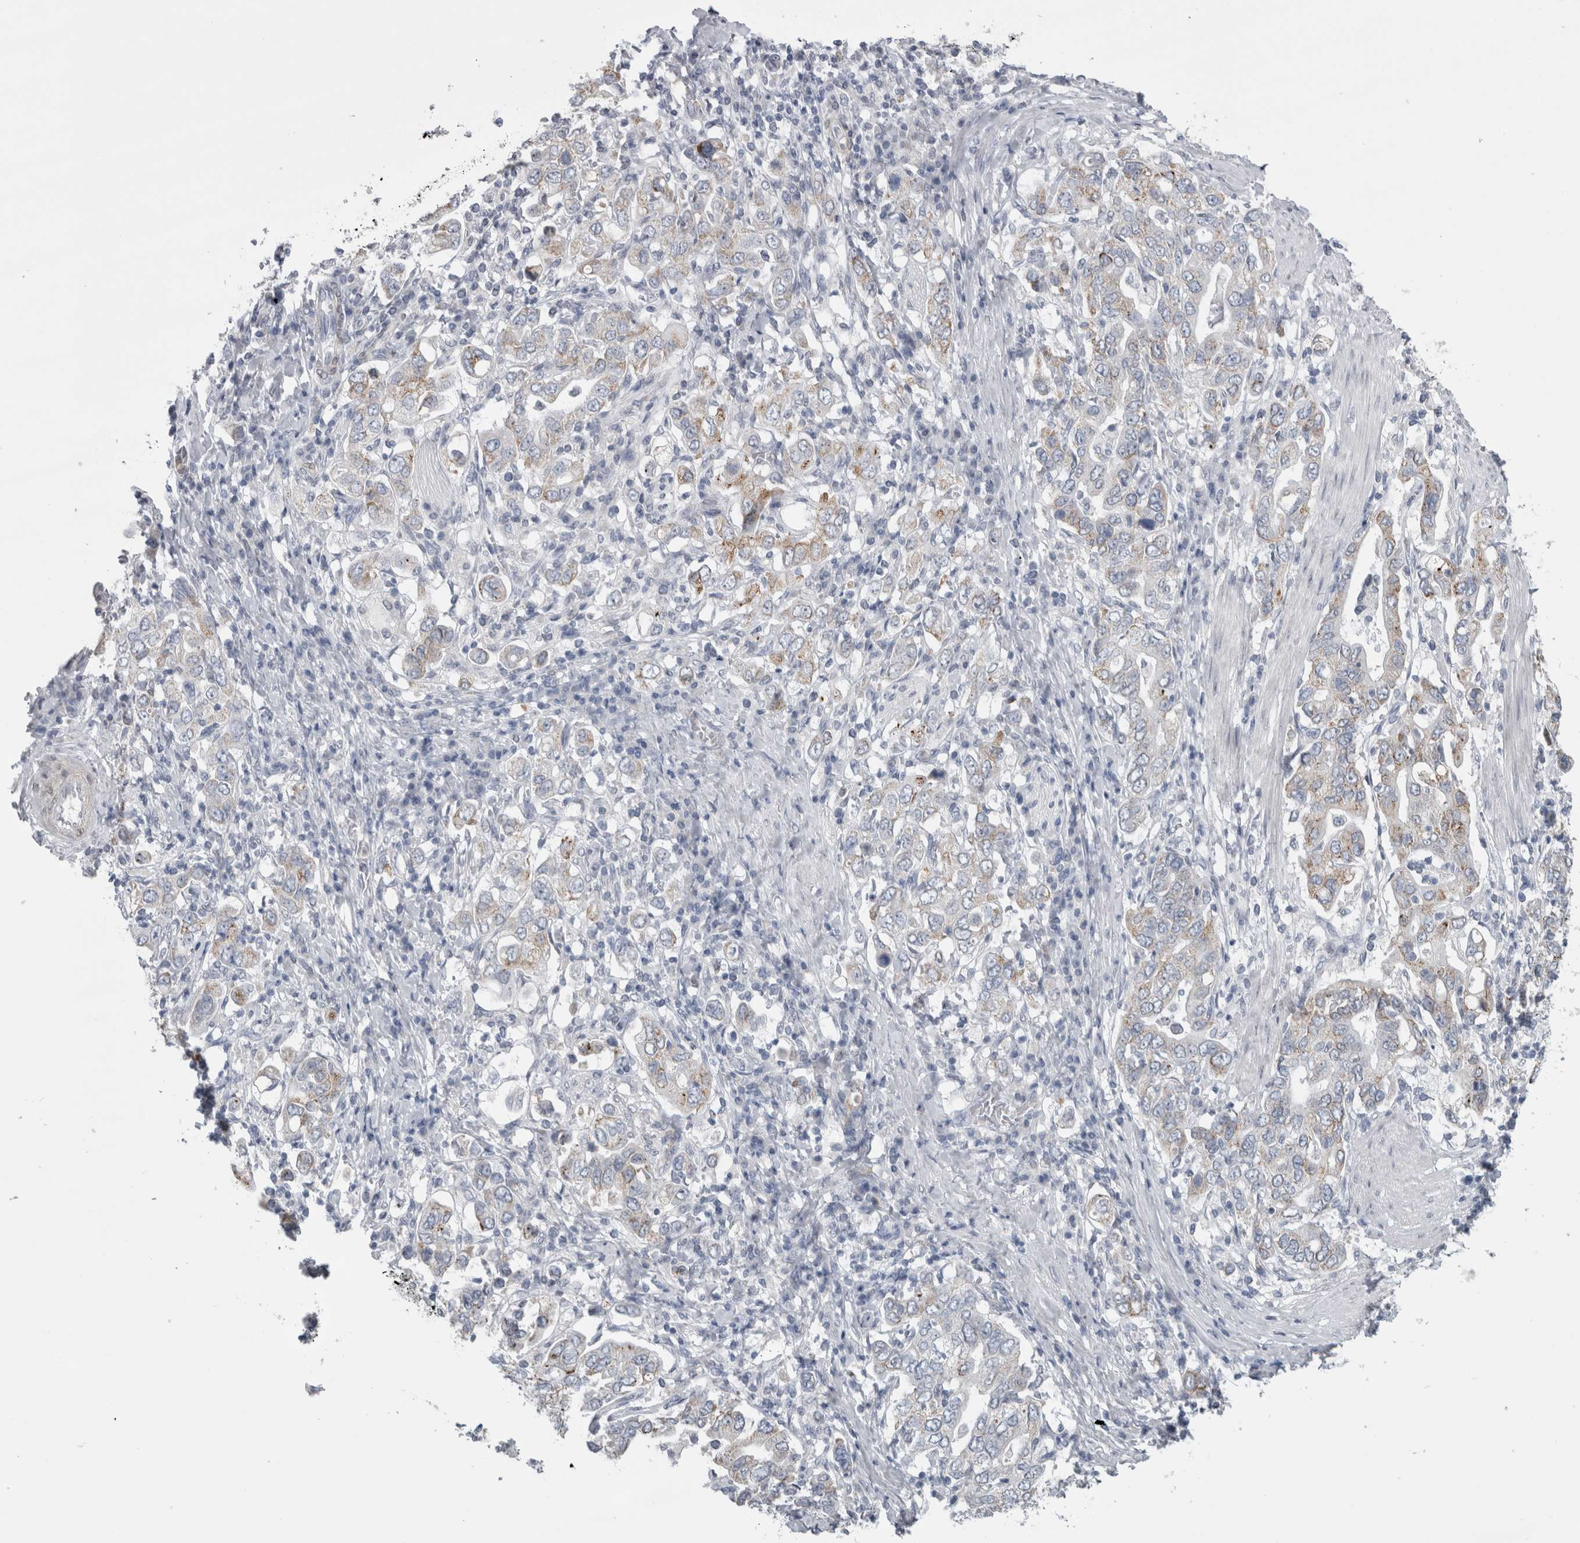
{"staining": {"intensity": "moderate", "quantity": "<25%", "location": "cytoplasmic/membranous"}, "tissue": "stomach cancer", "cell_type": "Tumor cells", "image_type": "cancer", "snomed": [{"axis": "morphology", "description": "Adenocarcinoma, NOS"}, {"axis": "topography", "description": "Stomach, upper"}], "caption": "The immunohistochemical stain highlights moderate cytoplasmic/membranous positivity in tumor cells of stomach cancer tissue.", "gene": "PLIN1", "patient": {"sex": "male", "age": 62}}